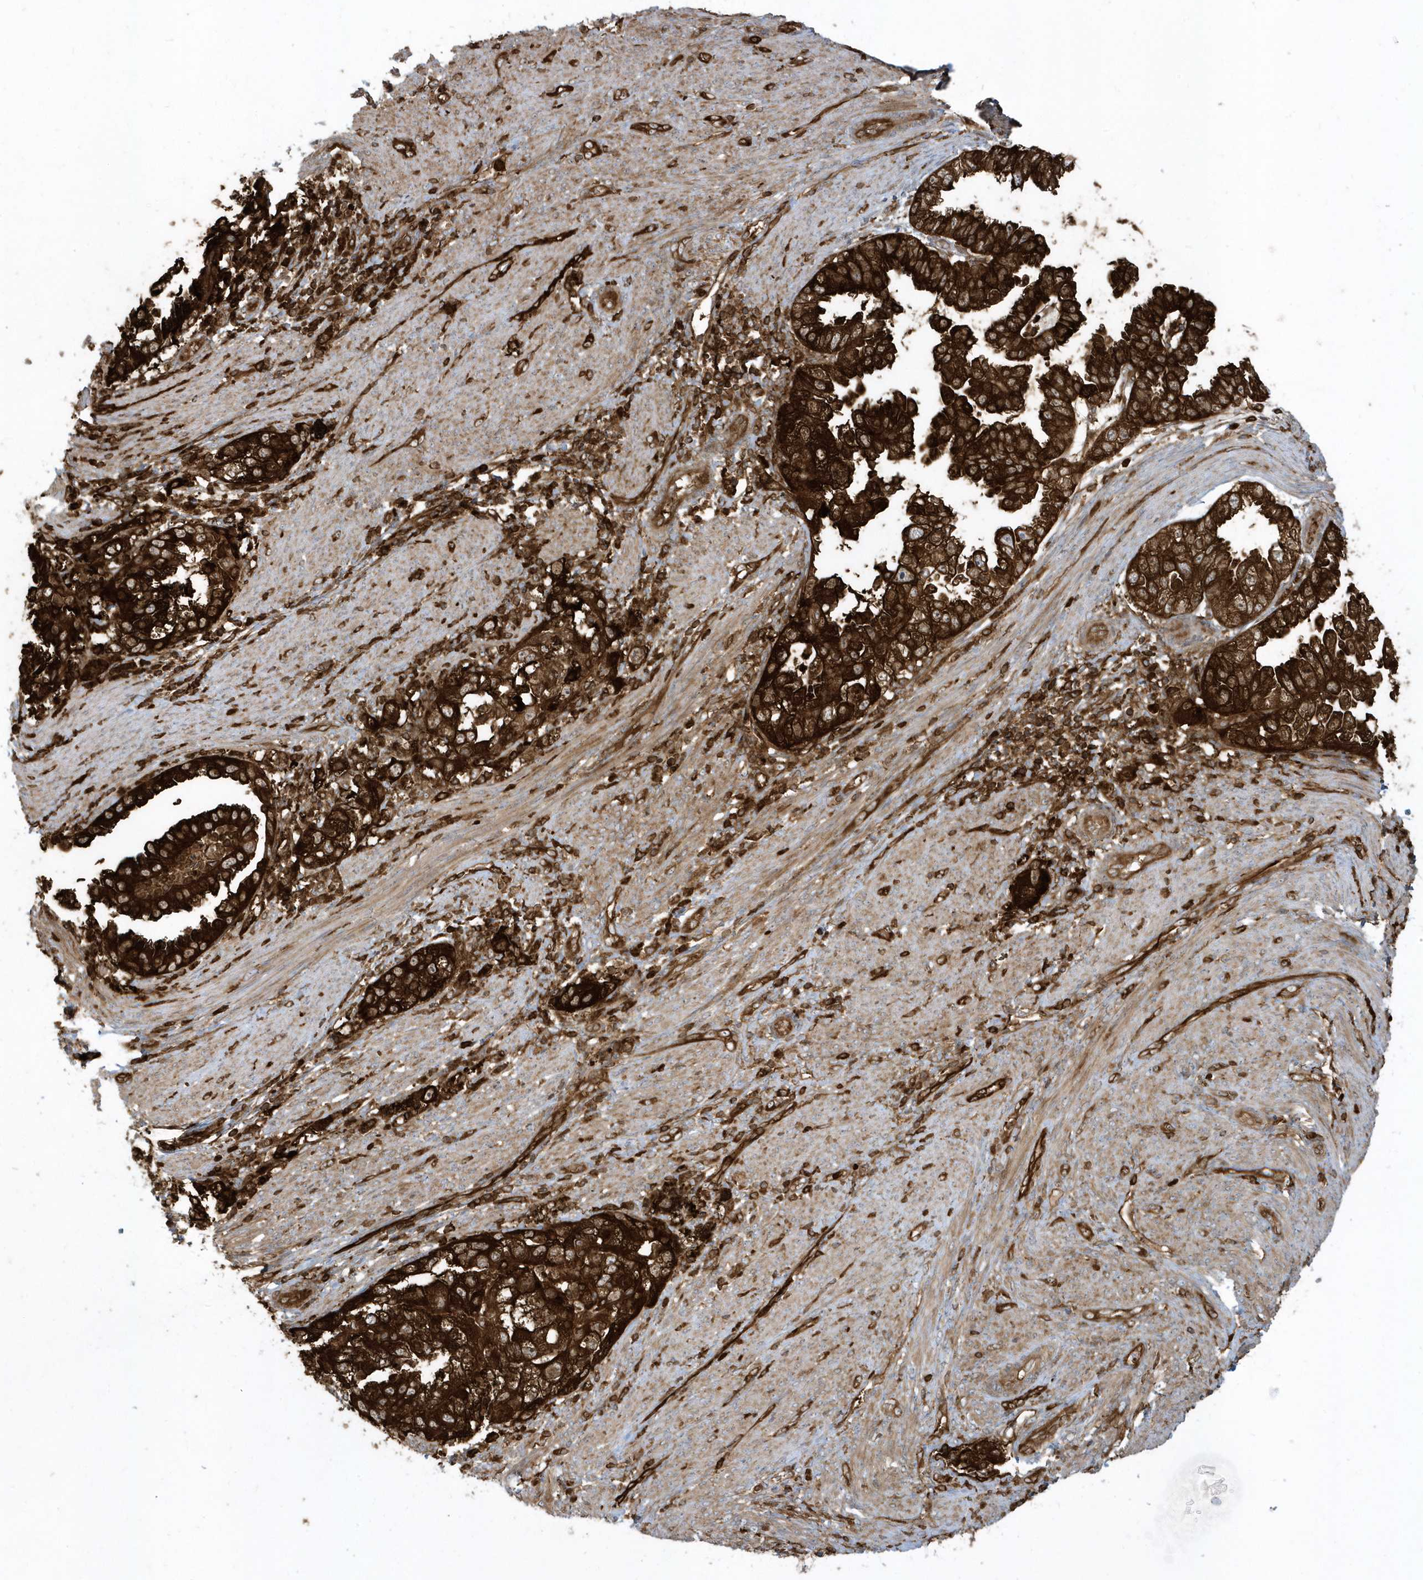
{"staining": {"intensity": "strong", "quantity": ">75%", "location": "cytoplasmic/membranous"}, "tissue": "endometrial cancer", "cell_type": "Tumor cells", "image_type": "cancer", "snomed": [{"axis": "morphology", "description": "Adenocarcinoma, NOS"}, {"axis": "topography", "description": "Endometrium"}], "caption": "This photomicrograph displays endometrial cancer stained with IHC to label a protein in brown. The cytoplasmic/membranous of tumor cells show strong positivity for the protein. Nuclei are counter-stained blue.", "gene": "CLCN6", "patient": {"sex": "female", "age": 85}}